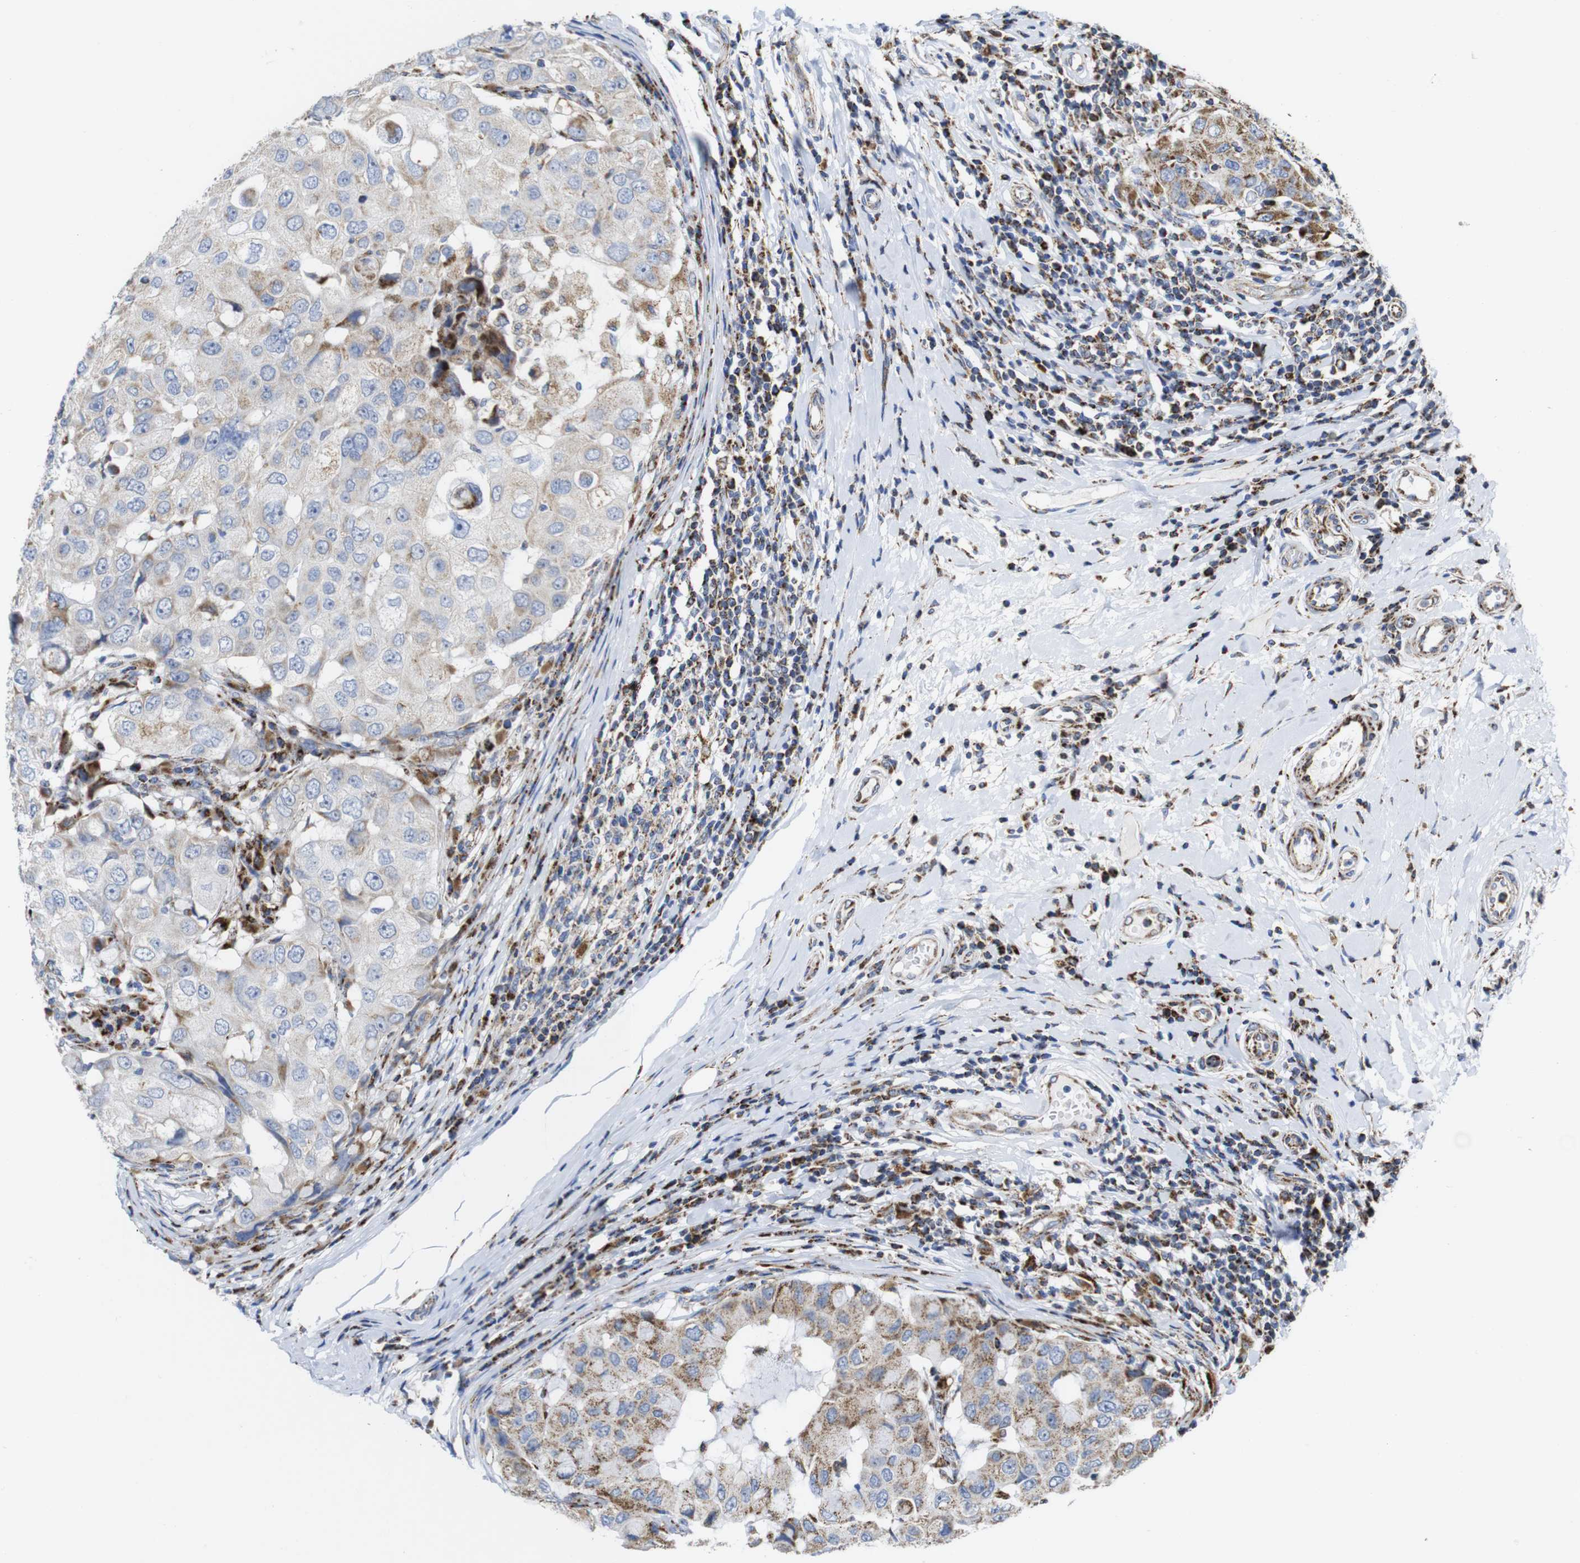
{"staining": {"intensity": "moderate", "quantity": ">75%", "location": "cytoplasmic/membranous"}, "tissue": "breast cancer", "cell_type": "Tumor cells", "image_type": "cancer", "snomed": [{"axis": "morphology", "description": "Duct carcinoma"}, {"axis": "topography", "description": "Breast"}], "caption": "Immunohistochemical staining of human breast cancer (invasive ductal carcinoma) reveals moderate cytoplasmic/membranous protein positivity in about >75% of tumor cells.", "gene": "TMEM192", "patient": {"sex": "female", "age": 27}}